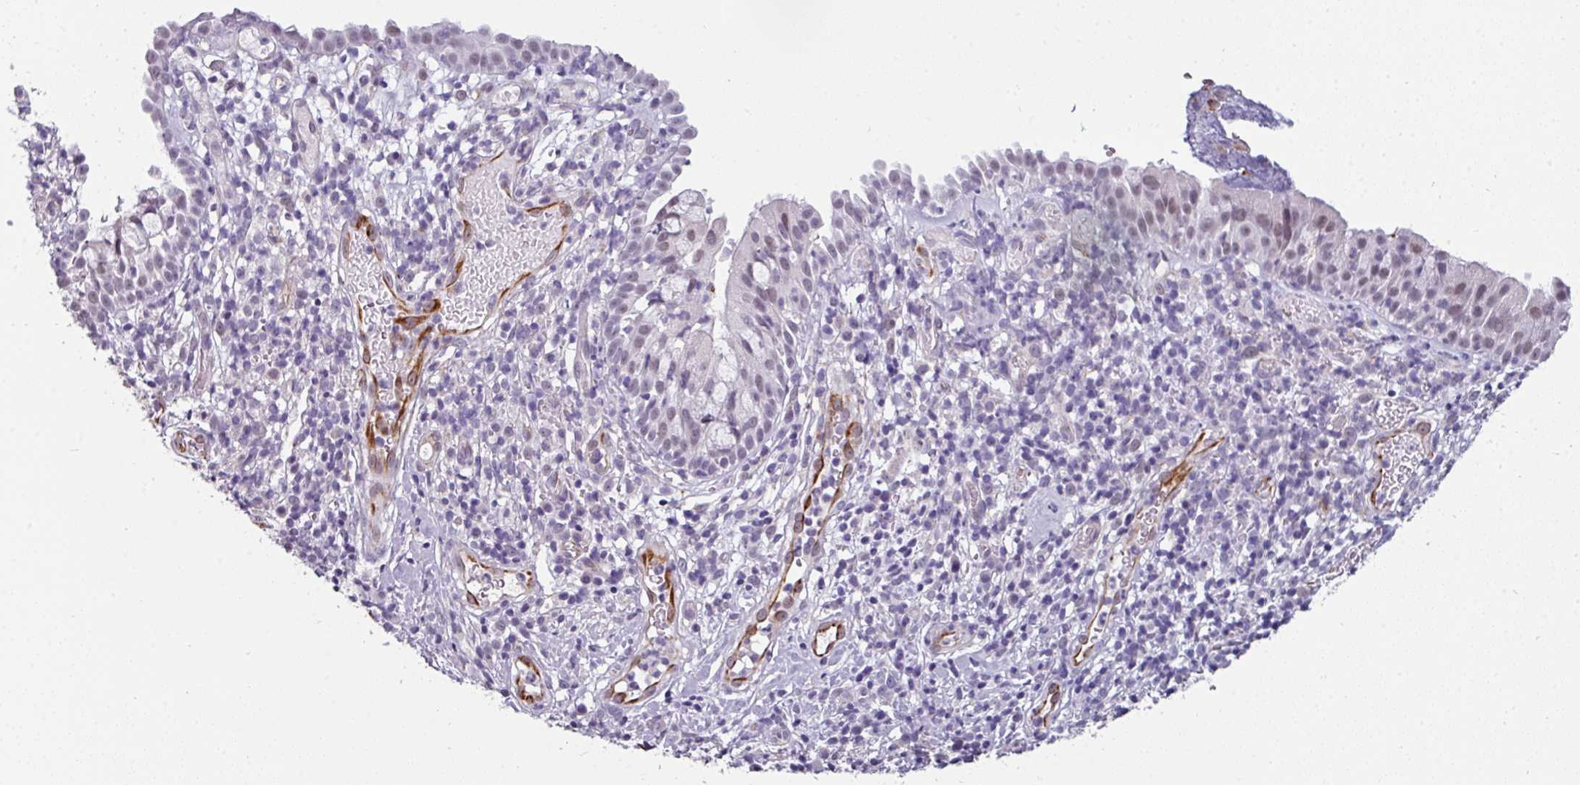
{"staining": {"intensity": "weak", "quantity": "25%-75%", "location": "nuclear"}, "tissue": "nasopharynx", "cell_type": "Respiratory epithelial cells", "image_type": "normal", "snomed": [{"axis": "morphology", "description": "Normal tissue, NOS"}, {"axis": "topography", "description": "Nasopharynx"}], "caption": "The histopathology image demonstrates immunohistochemical staining of normal nasopharynx. There is weak nuclear staining is identified in approximately 25%-75% of respiratory epithelial cells. The staining was performed using DAB to visualize the protein expression in brown, while the nuclei were stained in blue with hematoxylin (Magnification: 20x).", "gene": "EYA3", "patient": {"sex": "male", "age": 65}}